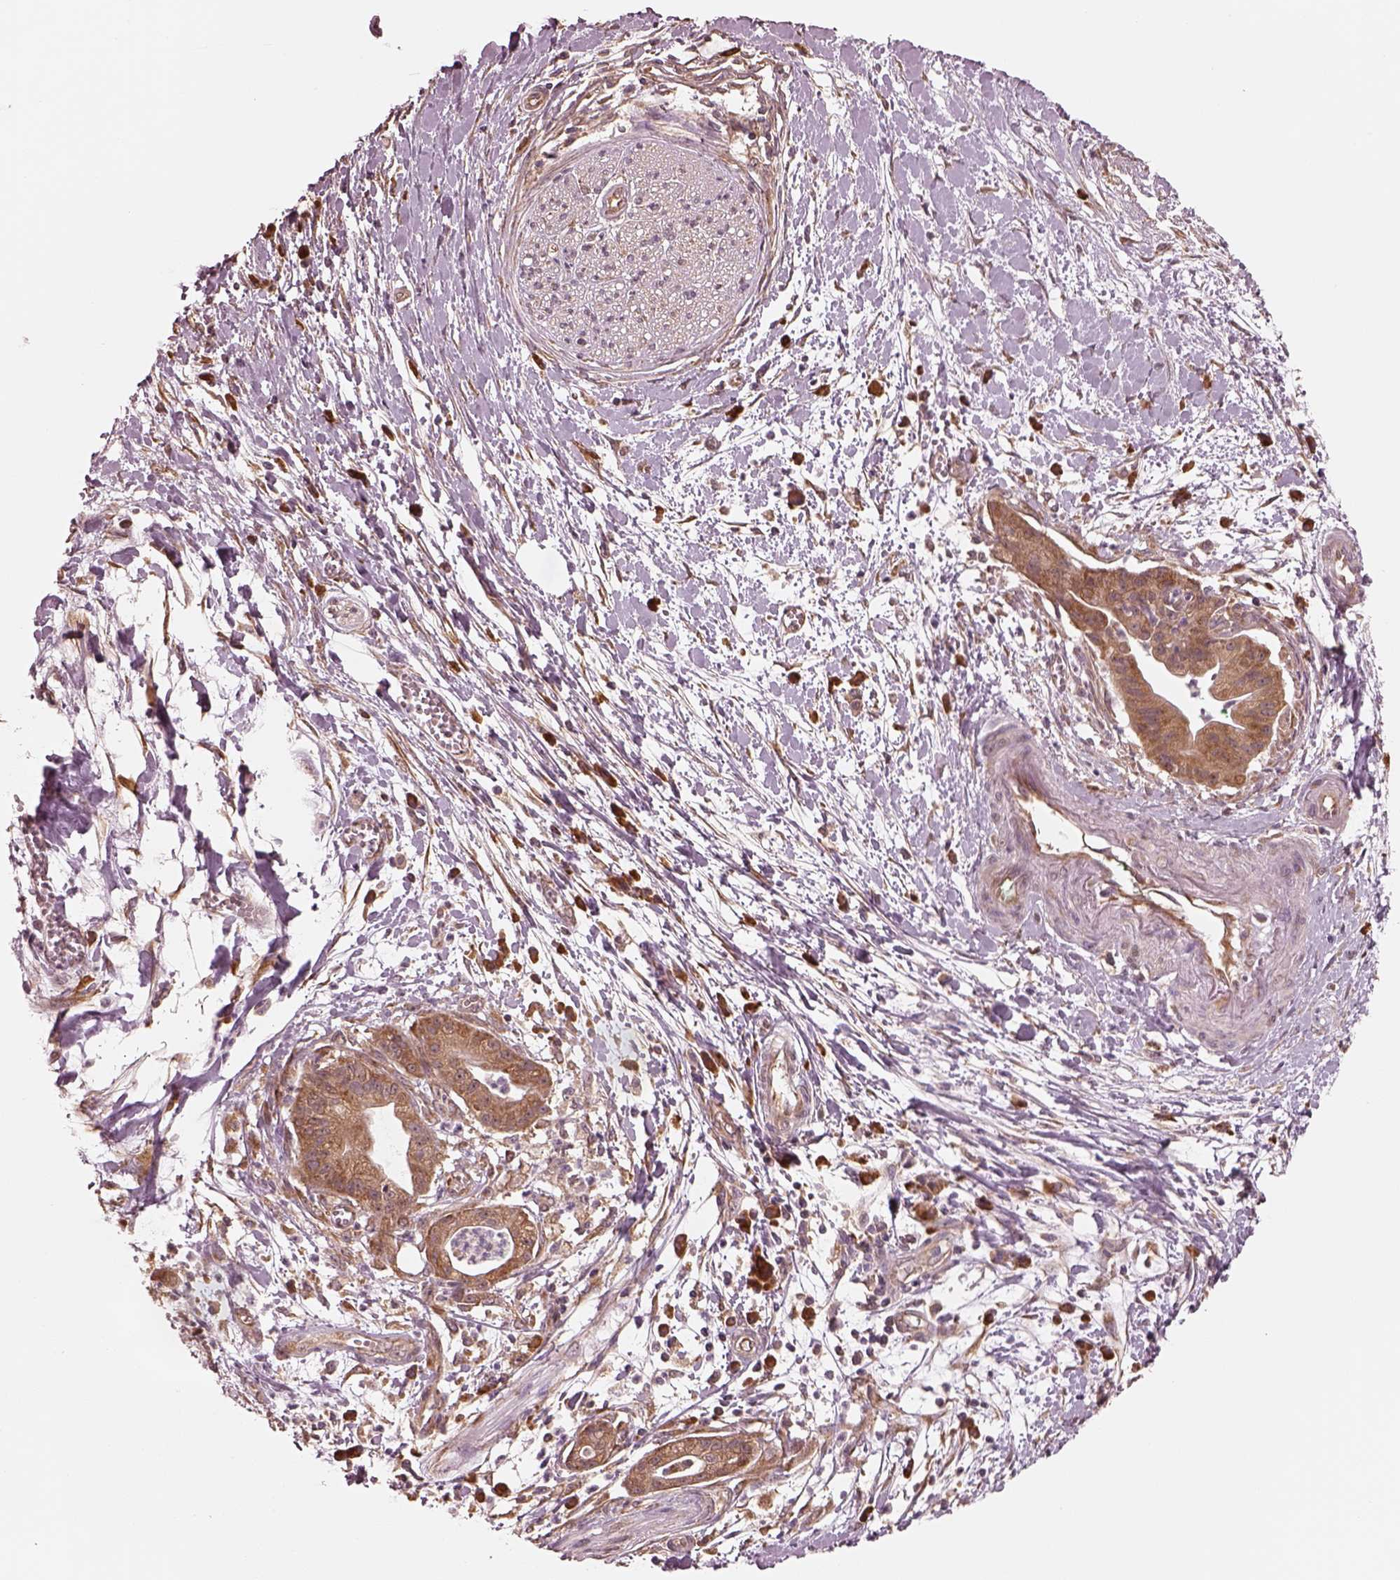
{"staining": {"intensity": "moderate", "quantity": ">75%", "location": "cytoplasmic/membranous"}, "tissue": "pancreatic cancer", "cell_type": "Tumor cells", "image_type": "cancer", "snomed": [{"axis": "morphology", "description": "Normal tissue, NOS"}, {"axis": "morphology", "description": "Adenocarcinoma, NOS"}, {"axis": "topography", "description": "Lymph node"}, {"axis": "topography", "description": "Pancreas"}], "caption": "Immunohistochemistry (IHC) (DAB (3,3'-diaminobenzidine)) staining of adenocarcinoma (pancreatic) displays moderate cytoplasmic/membranous protein staining in approximately >75% of tumor cells.", "gene": "RPS5", "patient": {"sex": "female", "age": 58}}